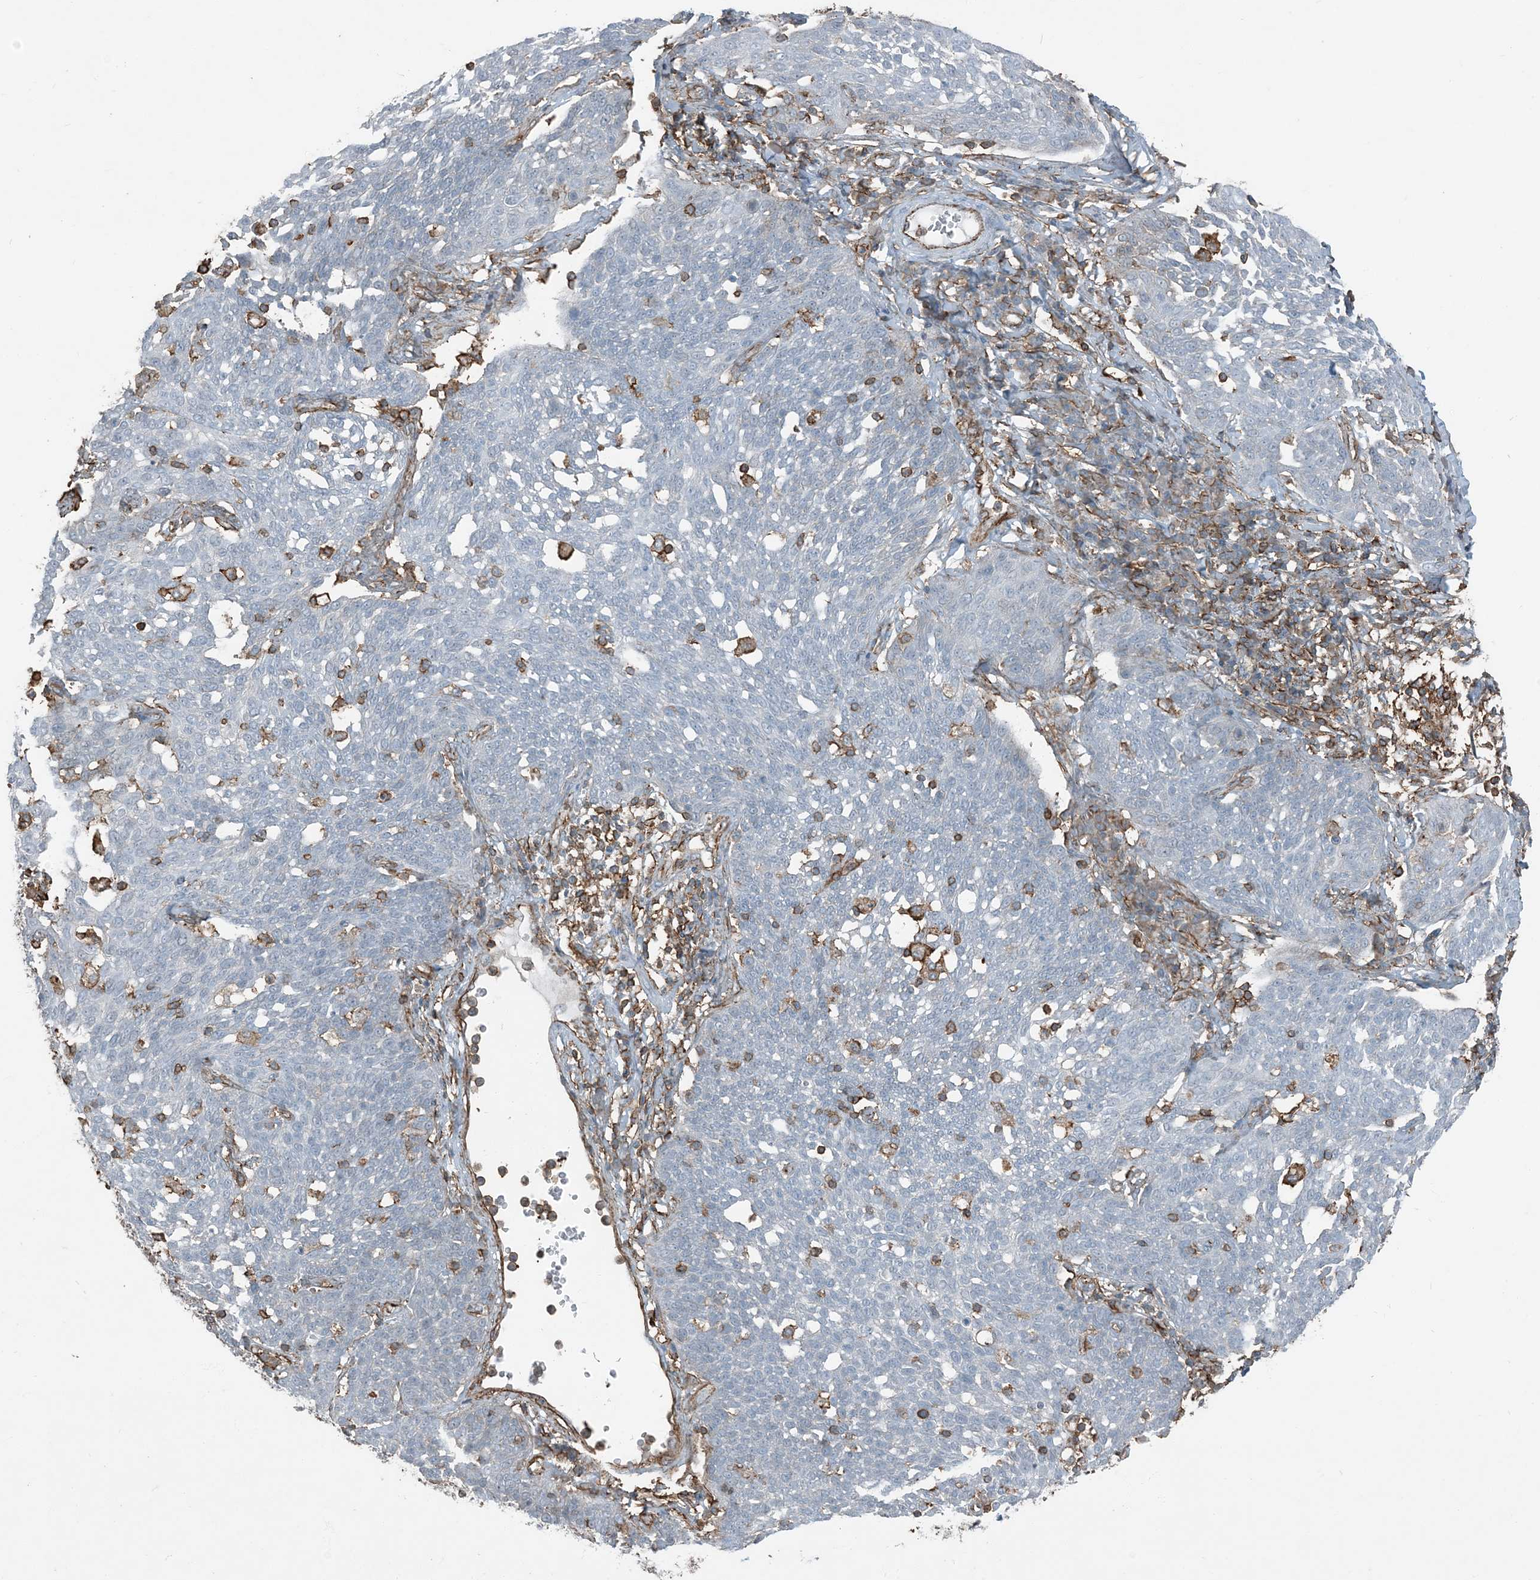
{"staining": {"intensity": "negative", "quantity": "none", "location": "none"}, "tissue": "cervical cancer", "cell_type": "Tumor cells", "image_type": "cancer", "snomed": [{"axis": "morphology", "description": "Squamous cell carcinoma, NOS"}, {"axis": "topography", "description": "Cervix"}], "caption": "Protein analysis of squamous cell carcinoma (cervical) displays no significant positivity in tumor cells. (DAB immunohistochemistry, high magnification).", "gene": "APOBEC3C", "patient": {"sex": "female", "age": 34}}